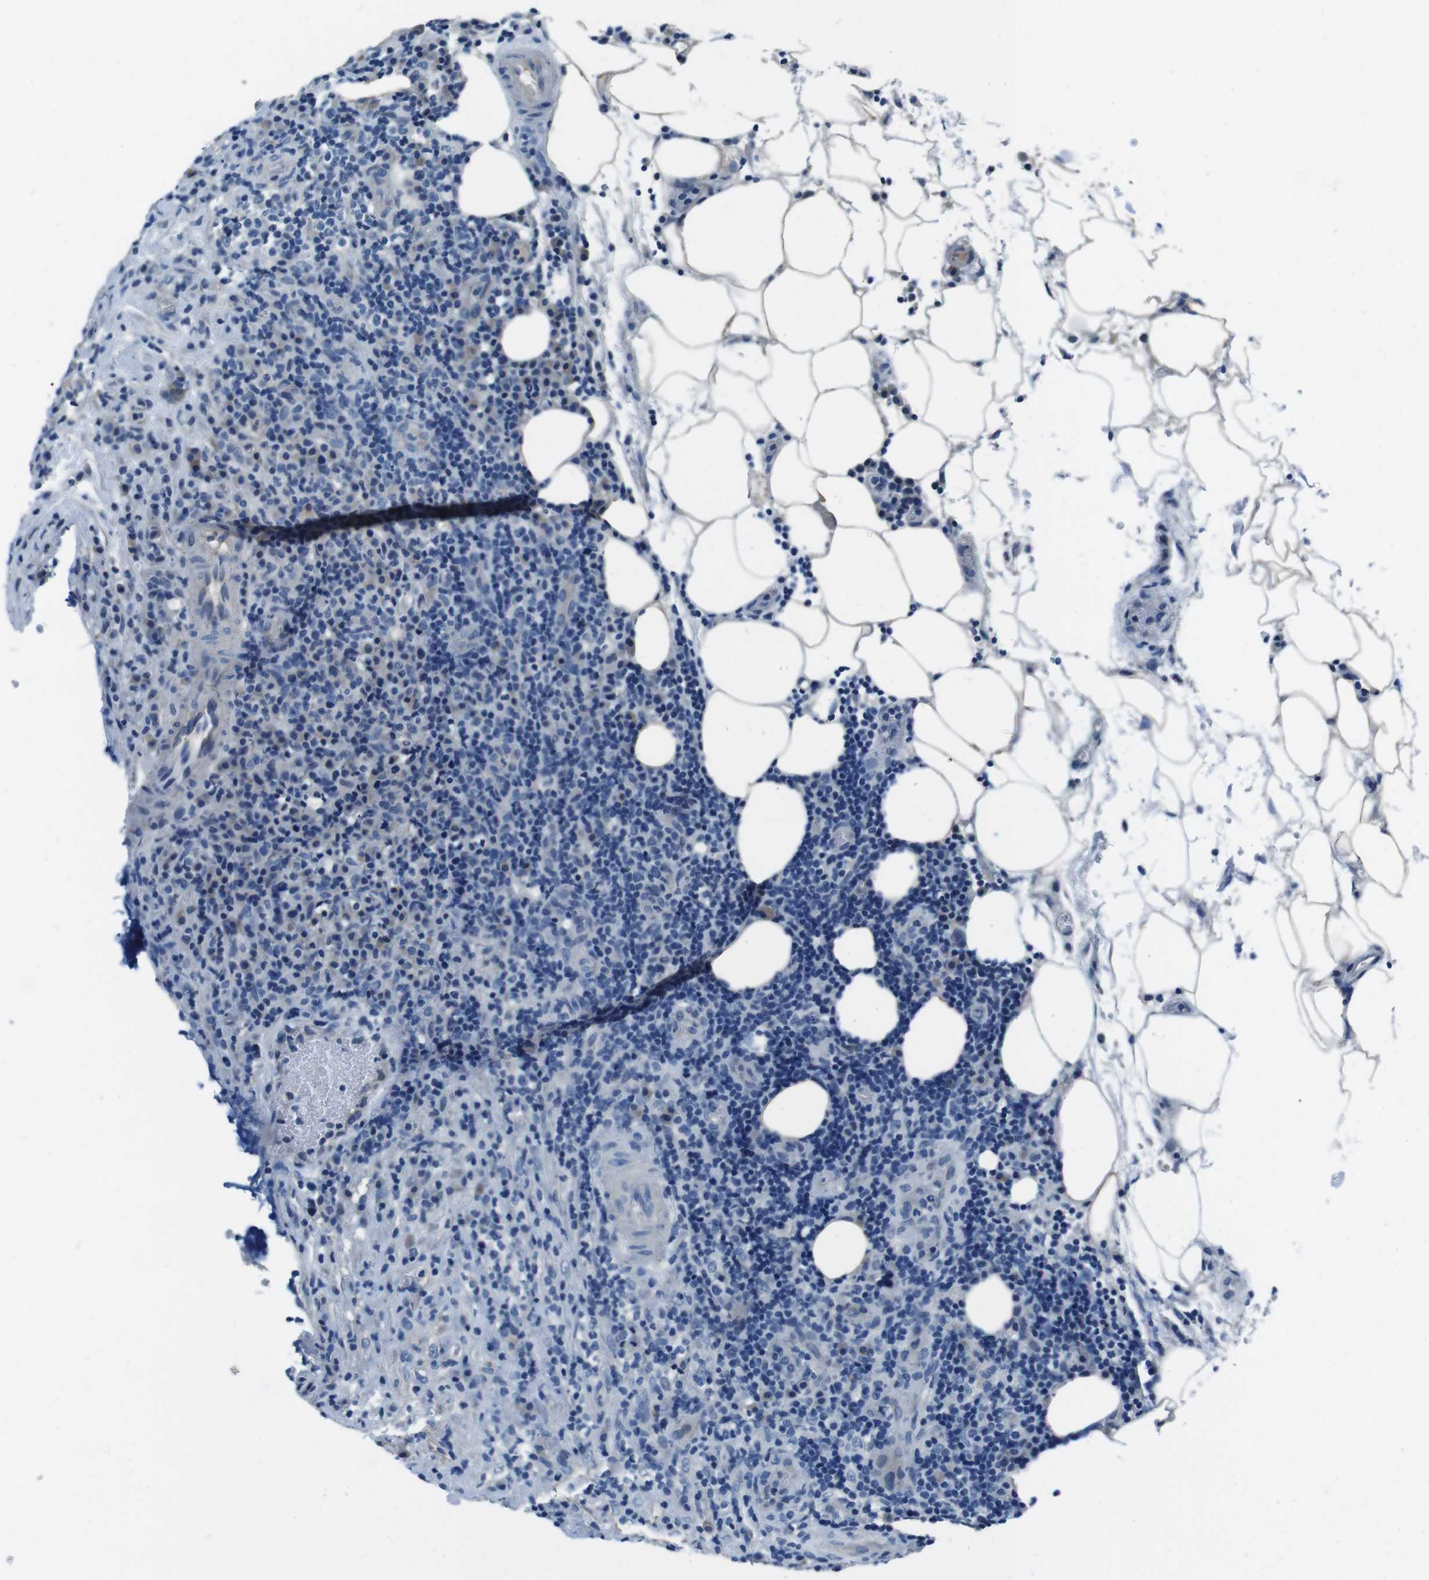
{"staining": {"intensity": "negative", "quantity": "none", "location": "none"}, "tissue": "lymphoma", "cell_type": "Tumor cells", "image_type": "cancer", "snomed": [{"axis": "morphology", "description": "Malignant lymphoma, non-Hodgkin's type, High grade"}, {"axis": "topography", "description": "Lymph node"}], "caption": "Tumor cells show no significant protein staining in lymphoma.", "gene": "CASQ1", "patient": {"sex": "female", "age": 76}}